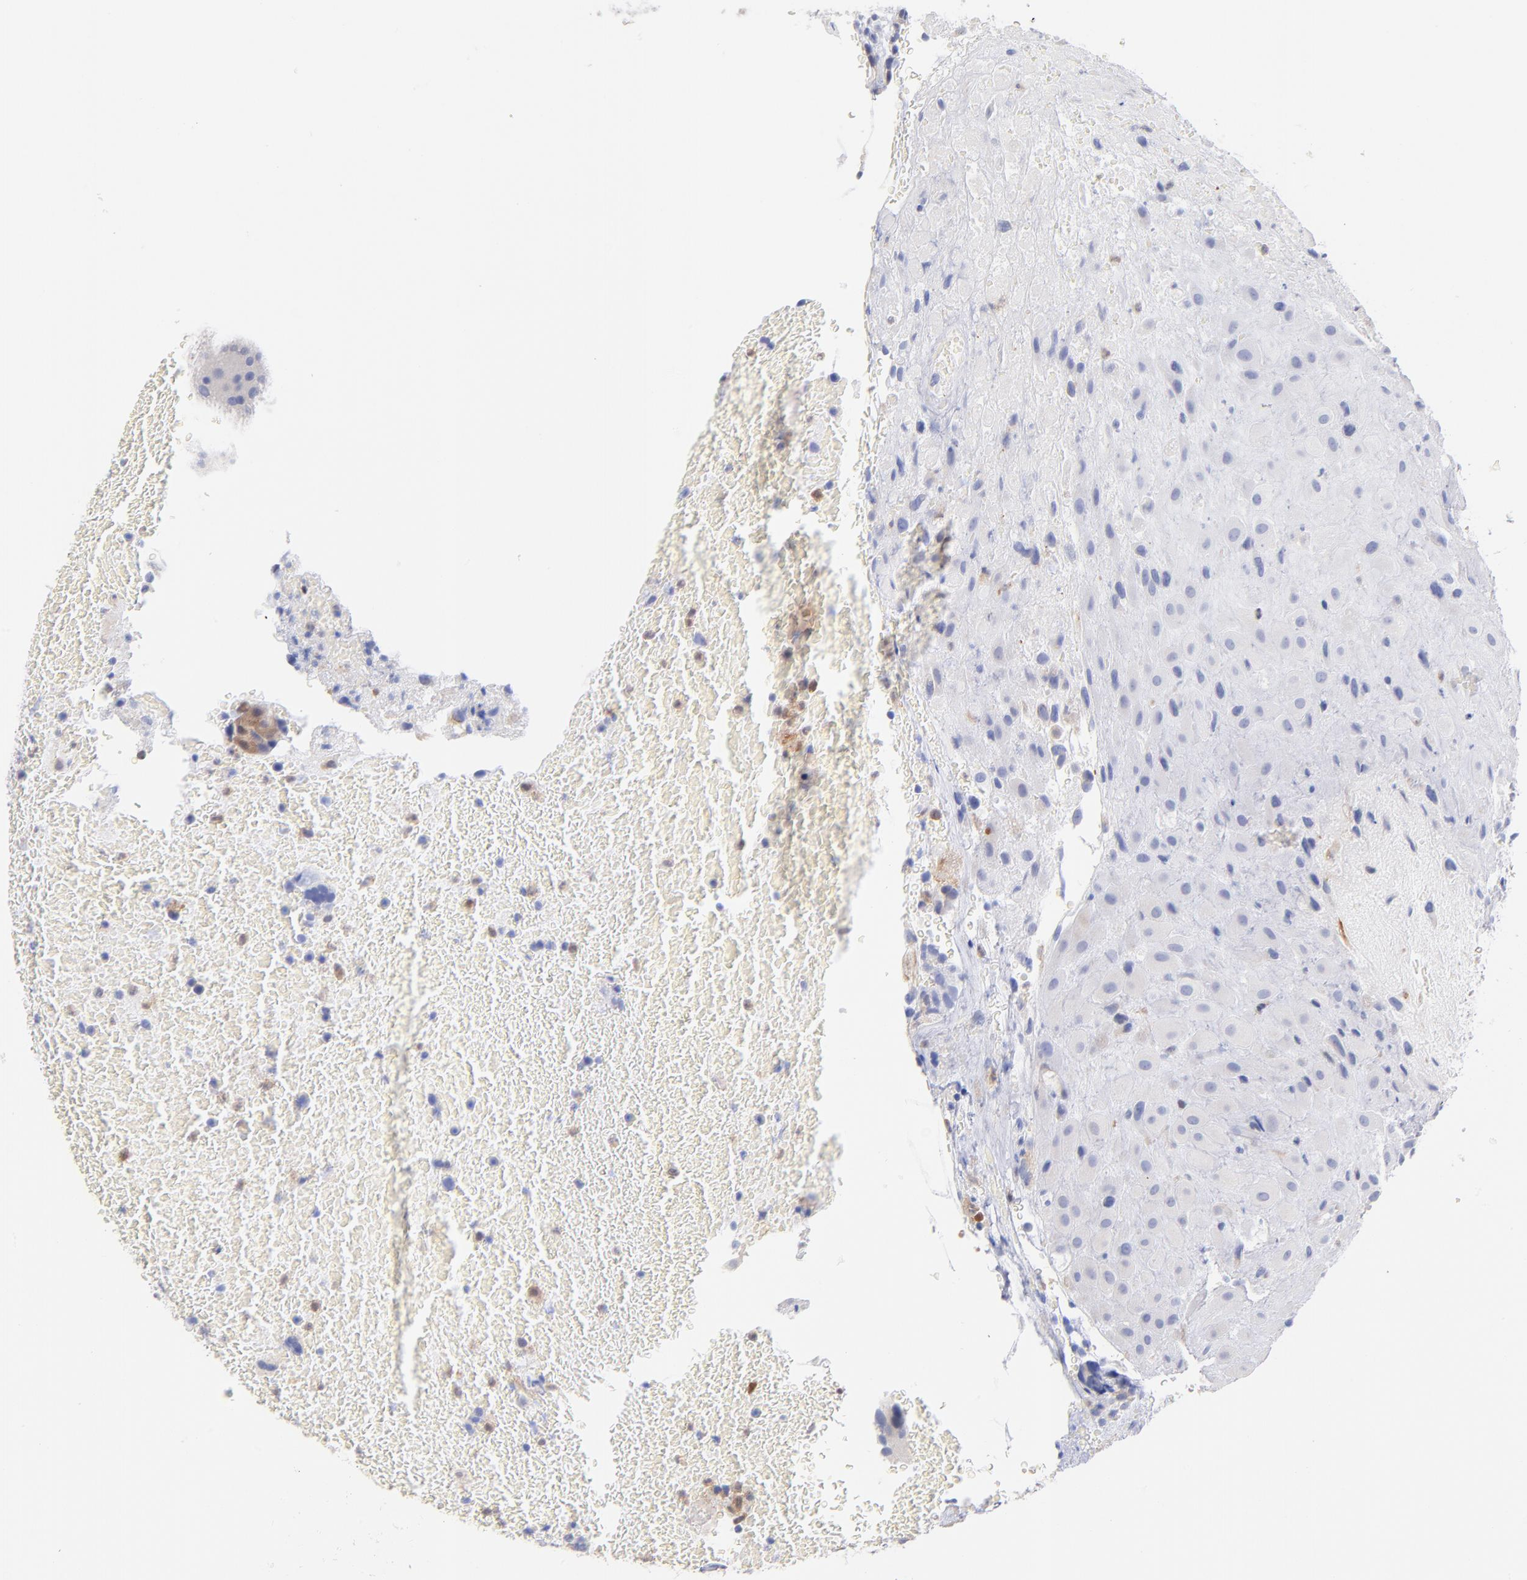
{"staining": {"intensity": "negative", "quantity": "none", "location": "none"}, "tissue": "placenta", "cell_type": "Decidual cells", "image_type": "normal", "snomed": [{"axis": "morphology", "description": "Normal tissue, NOS"}, {"axis": "topography", "description": "Placenta"}], "caption": "IHC of normal placenta shows no positivity in decidual cells. The staining was performed using DAB (3,3'-diaminobenzidine) to visualize the protein expression in brown, while the nuclei were stained in blue with hematoxylin (Magnification: 20x).", "gene": "BID", "patient": {"sex": "female", "age": 19}}